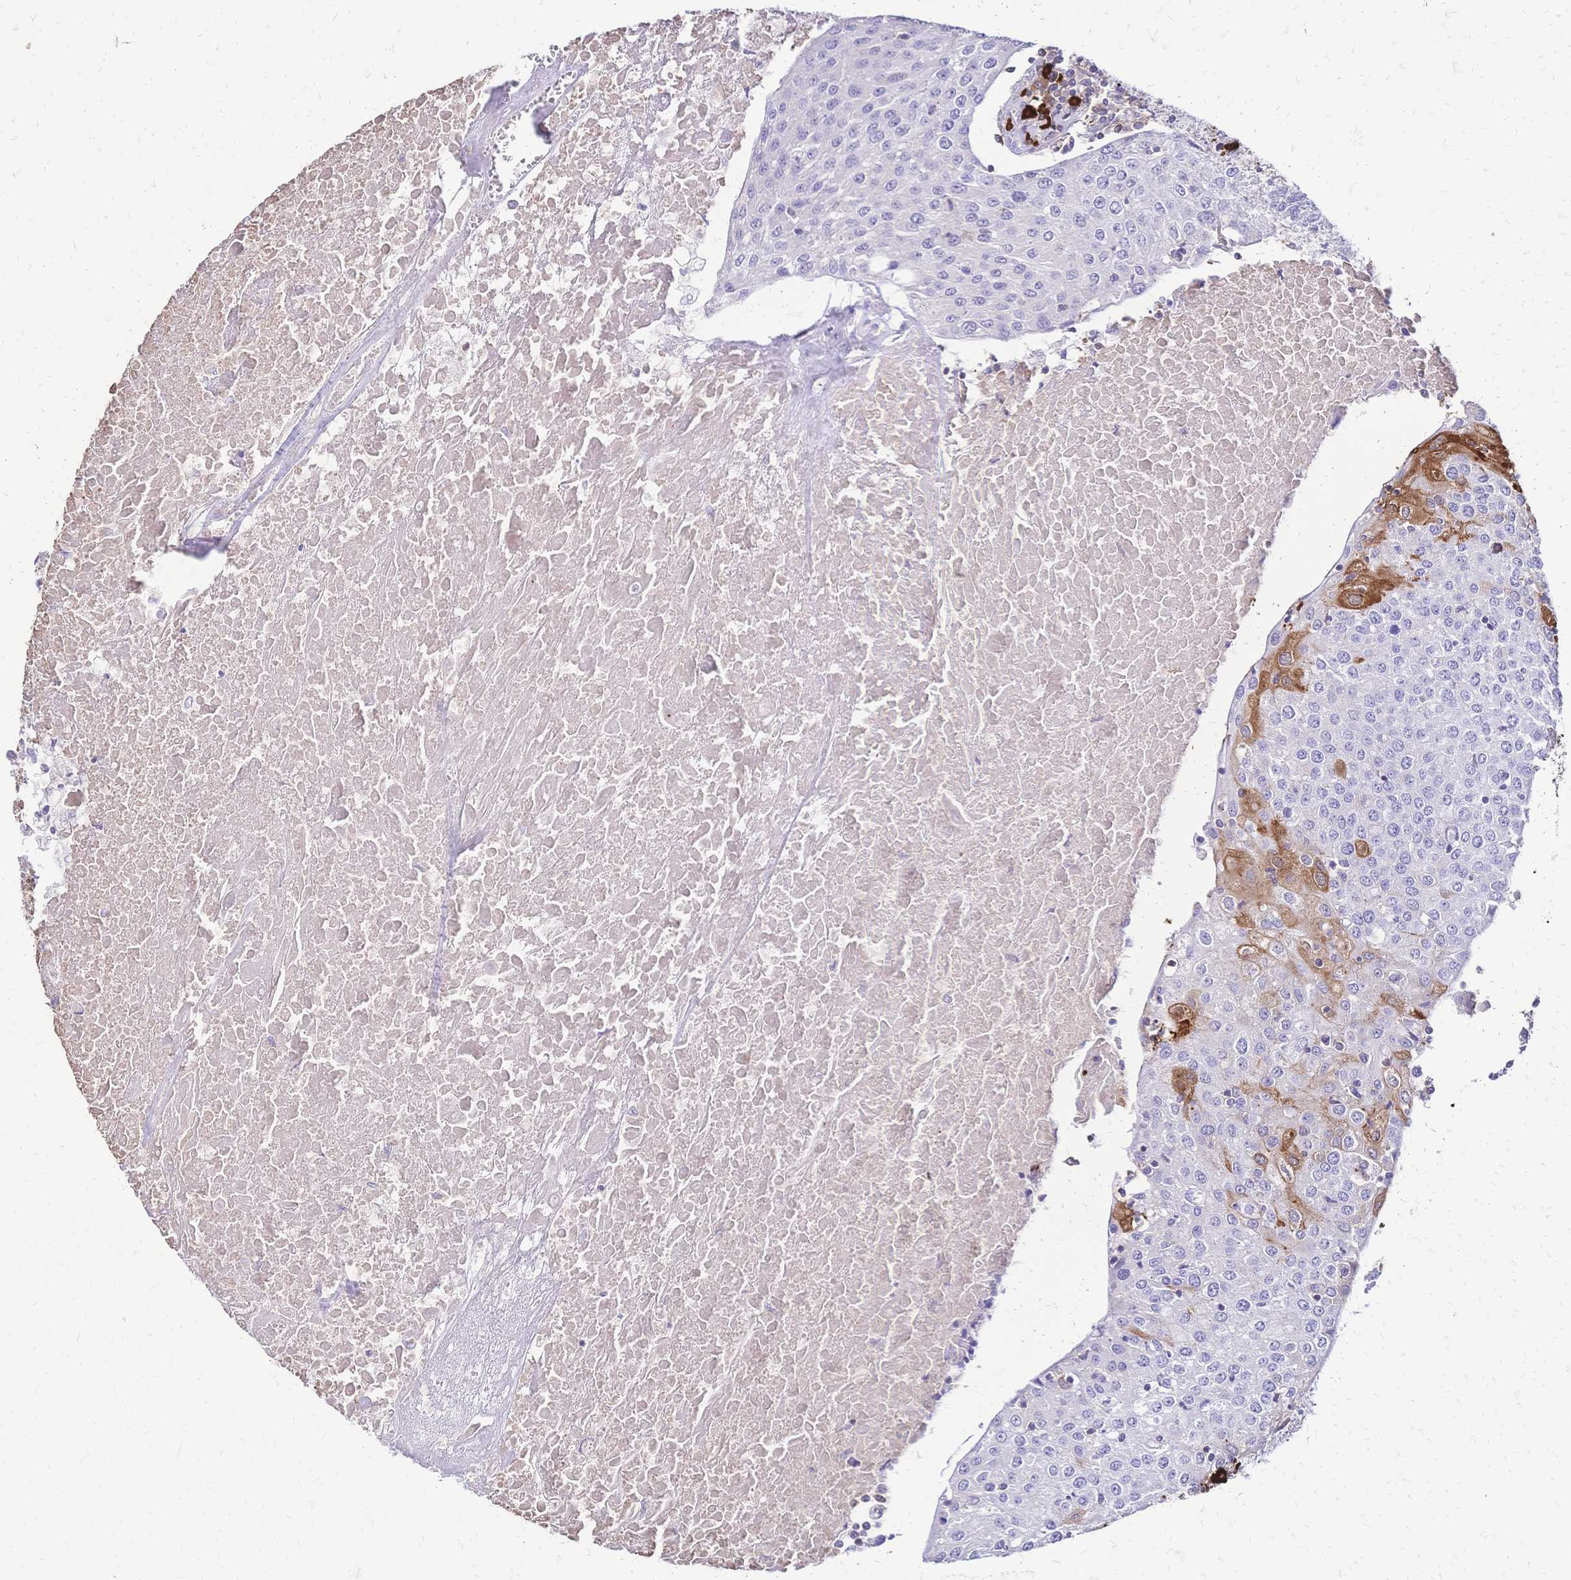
{"staining": {"intensity": "moderate", "quantity": "<25%", "location": "cytoplasmic/membranous"}, "tissue": "urothelial cancer", "cell_type": "Tumor cells", "image_type": "cancer", "snomed": [{"axis": "morphology", "description": "Urothelial carcinoma, High grade"}, {"axis": "topography", "description": "Urinary bladder"}], "caption": "High-grade urothelial carcinoma tissue shows moderate cytoplasmic/membranous positivity in about <25% of tumor cells", "gene": "IL2RA", "patient": {"sex": "female", "age": 85}}